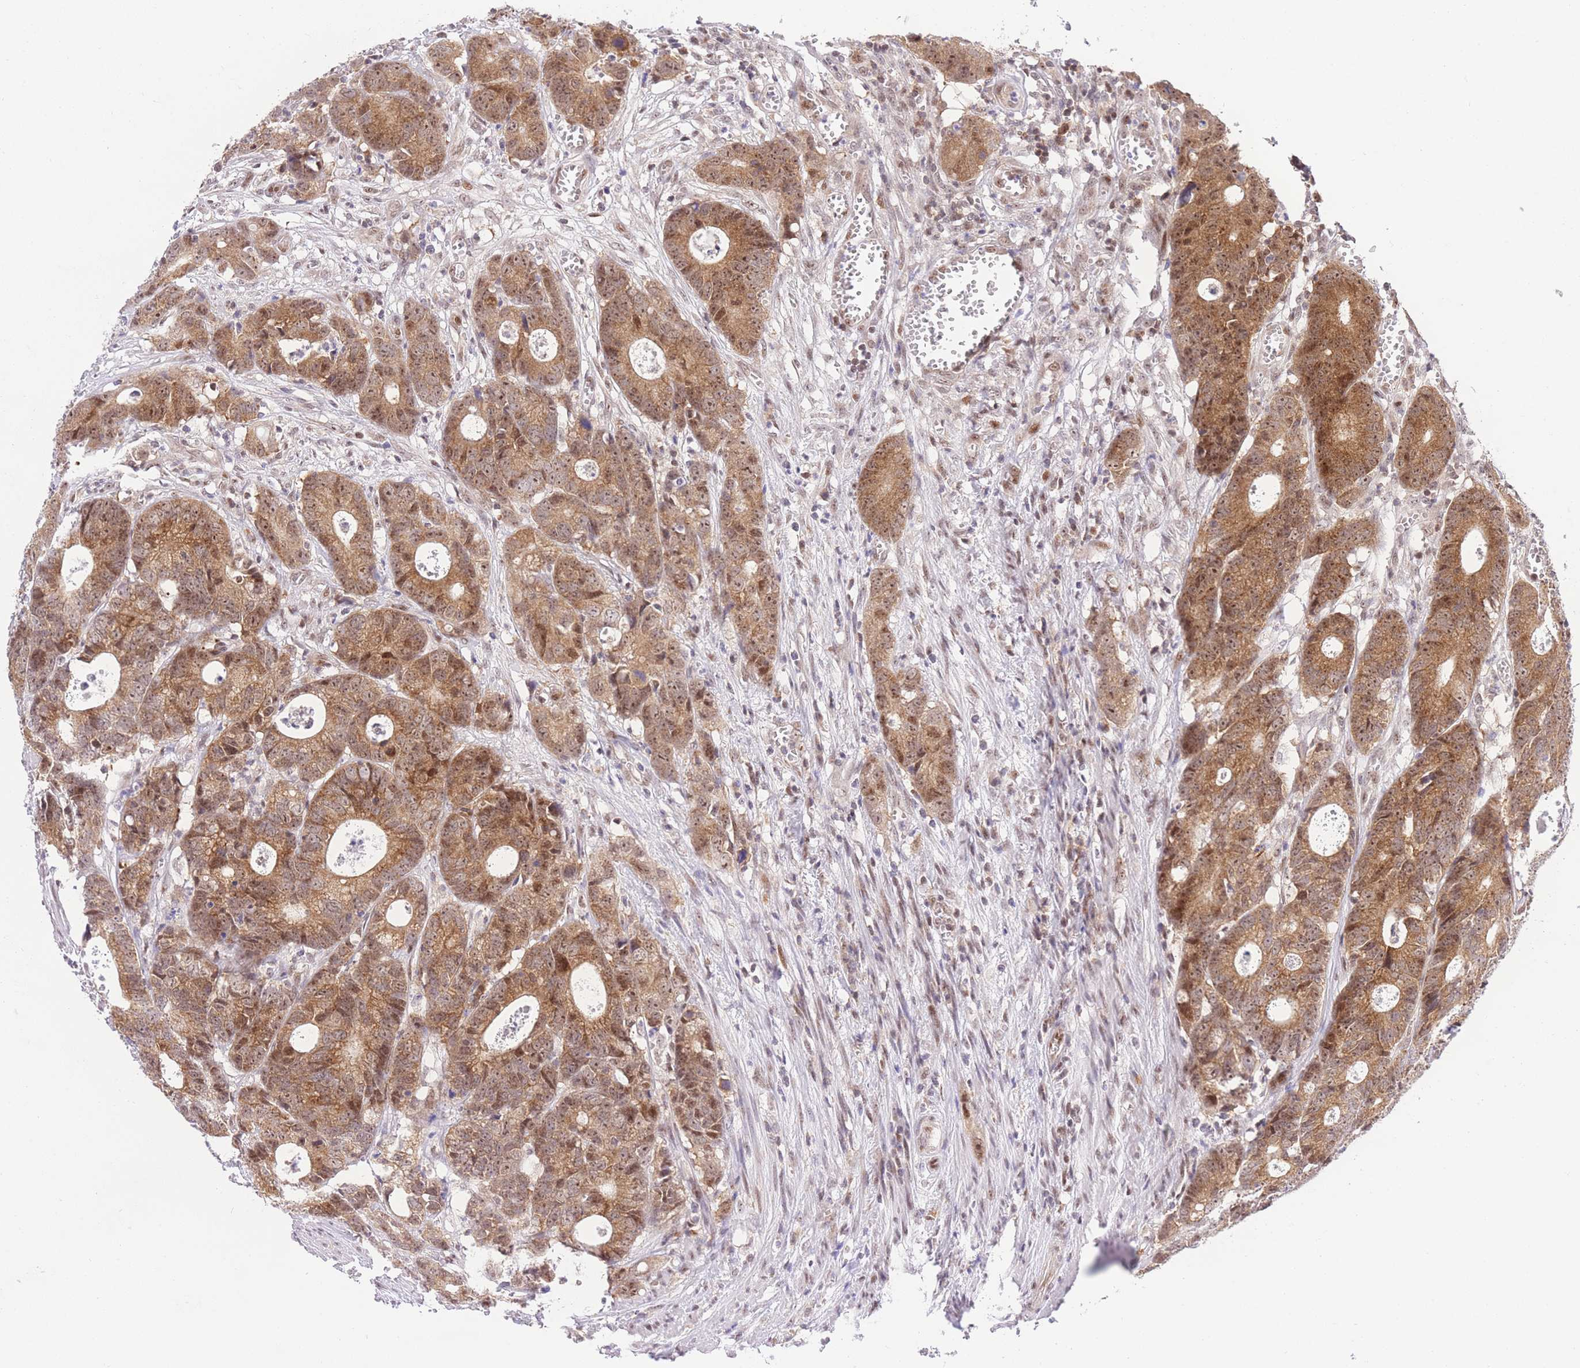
{"staining": {"intensity": "moderate", "quantity": ">75%", "location": "cytoplasmic/membranous"}, "tissue": "colorectal cancer", "cell_type": "Tumor cells", "image_type": "cancer", "snomed": [{"axis": "morphology", "description": "Adenocarcinoma, NOS"}, {"axis": "topography", "description": "Colon"}], "caption": "High-power microscopy captured an IHC histopathology image of colorectal cancer (adenocarcinoma), revealing moderate cytoplasmic/membranous staining in approximately >75% of tumor cells.", "gene": "STK39", "patient": {"sex": "female", "age": 57}}